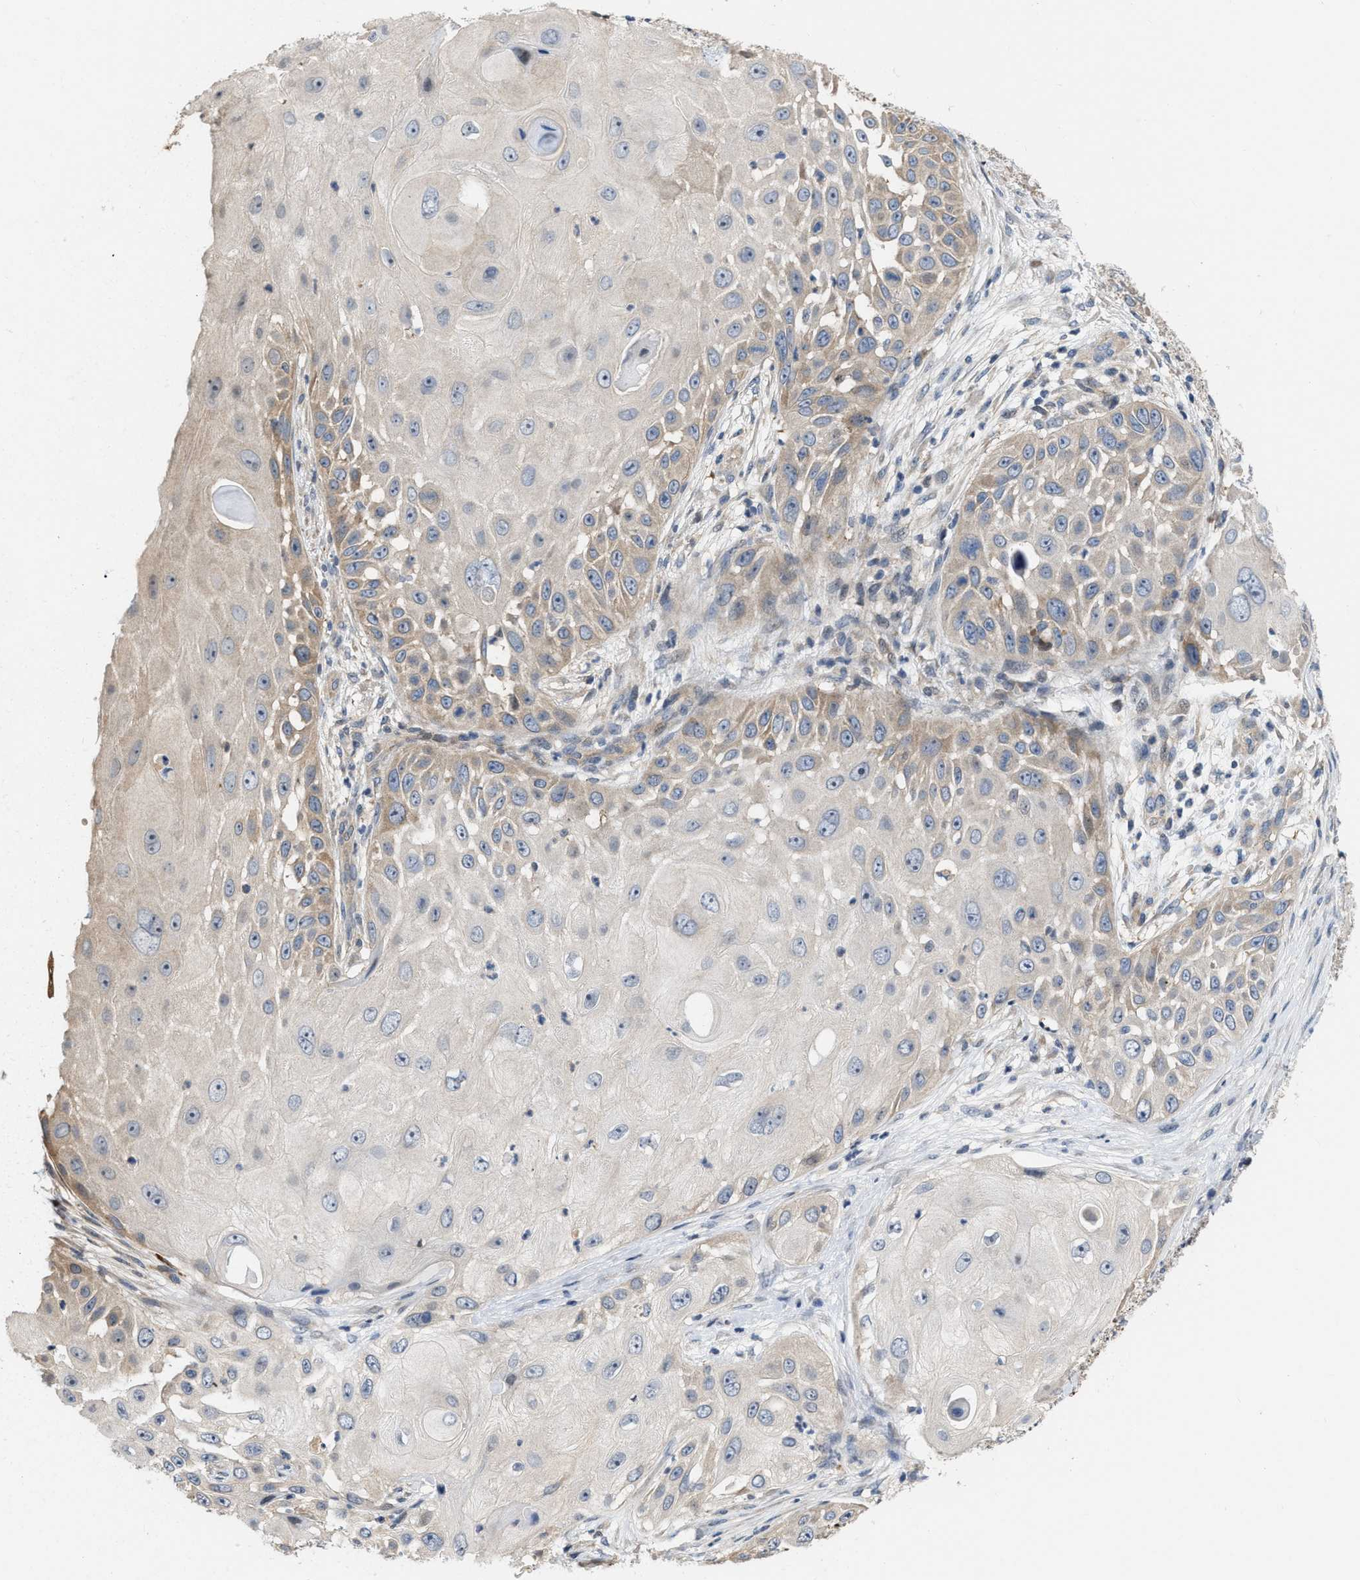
{"staining": {"intensity": "weak", "quantity": "25%-75%", "location": "cytoplasmic/membranous"}, "tissue": "skin cancer", "cell_type": "Tumor cells", "image_type": "cancer", "snomed": [{"axis": "morphology", "description": "Squamous cell carcinoma, NOS"}, {"axis": "topography", "description": "Skin"}], "caption": "The photomicrograph demonstrates immunohistochemical staining of skin cancer (squamous cell carcinoma). There is weak cytoplasmic/membranous positivity is identified in about 25%-75% of tumor cells. The staining was performed using DAB to visualize the protein expression in brown, while the nuclei were stained in blue with hematoxylin (Magnification: 20x).", "gene": "CSNK1A1", "patient": {"sex": "female", "age": 44}}